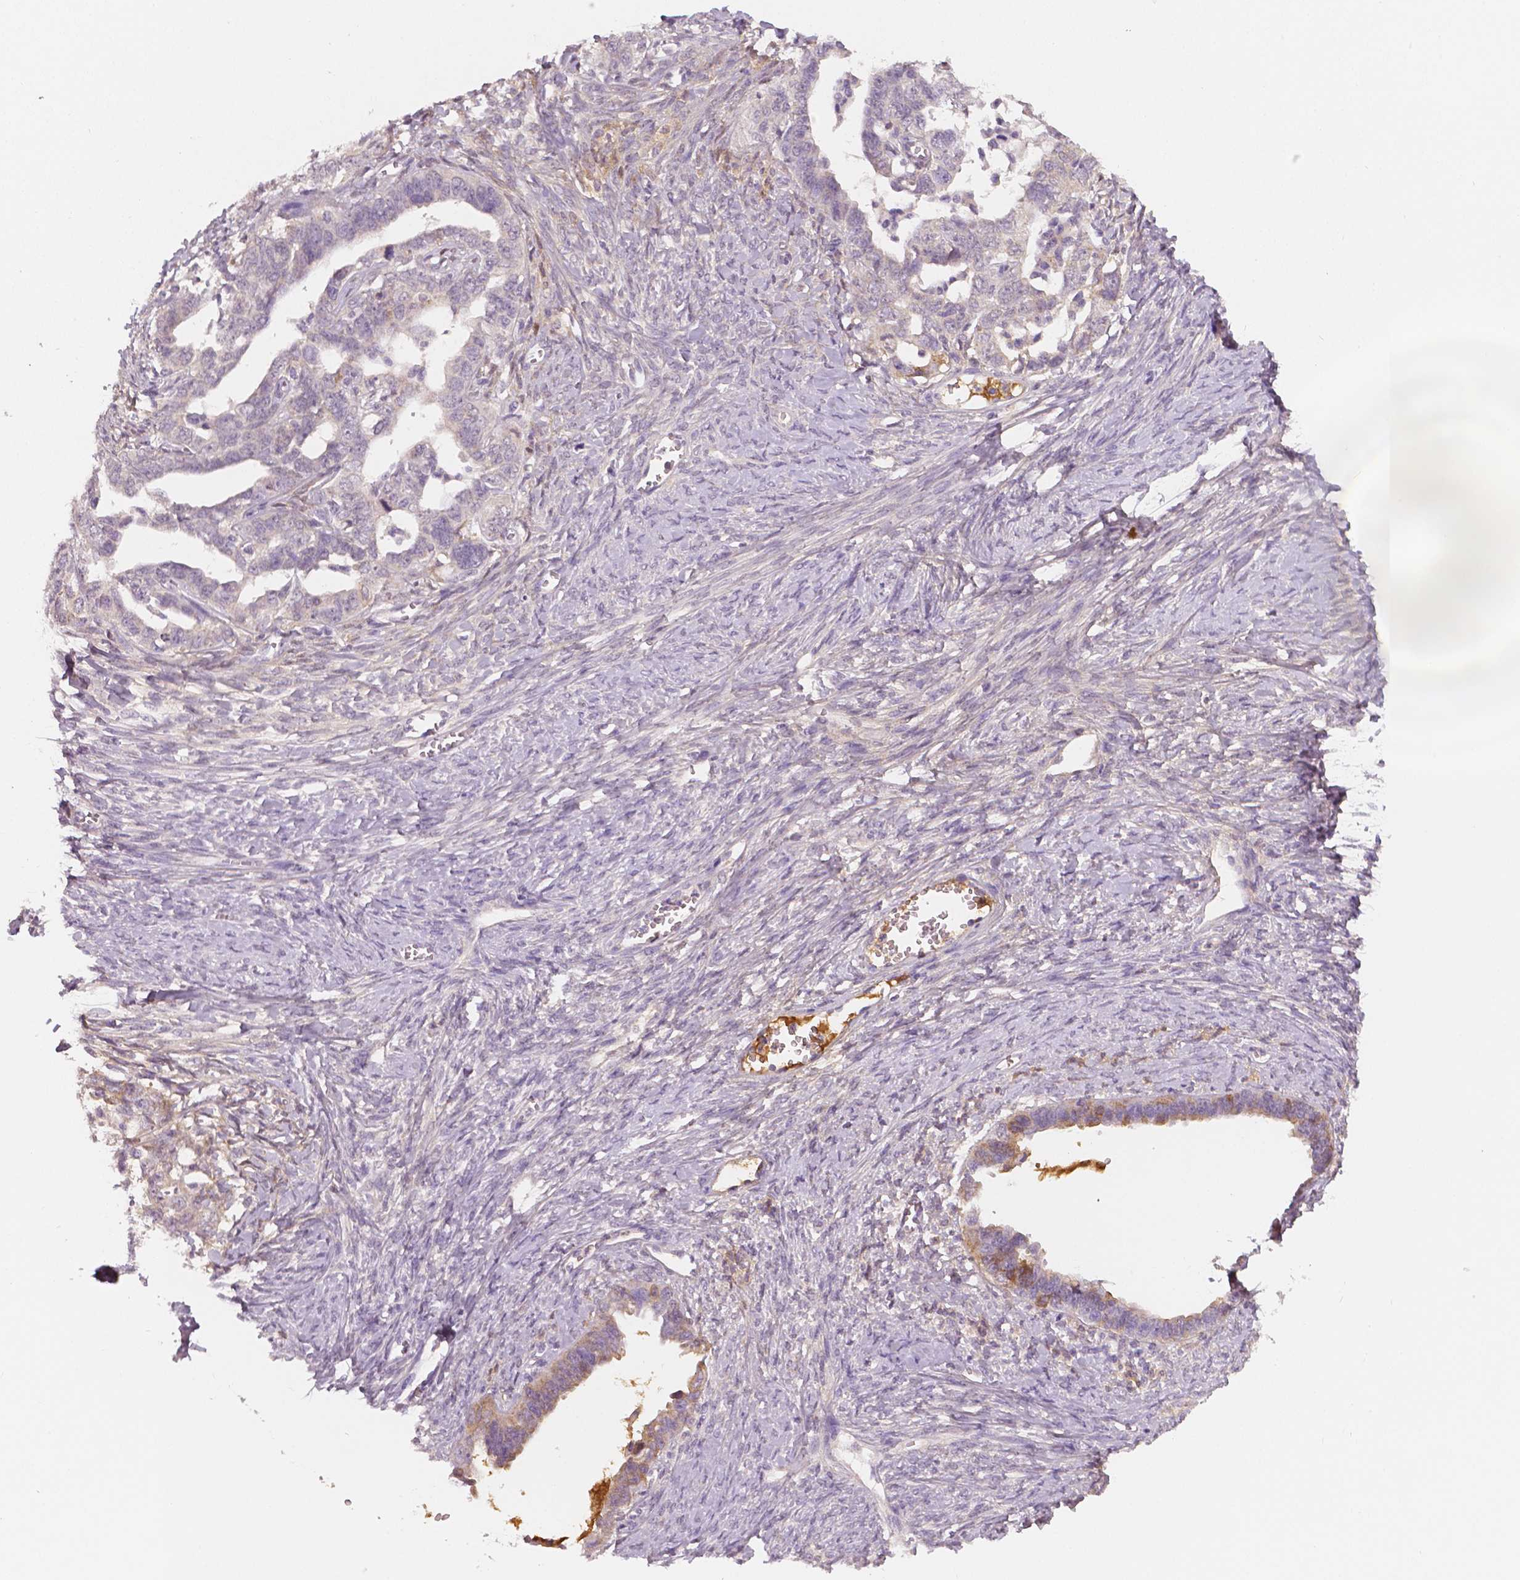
{"staining": {"intensity": "negative", "quantity": "none", "location": "none"}, "tissue": "ovarian cancer", "cell_type": "Tumor cells", "image_type": "cancer", "snomed": [{"axis": "morphology", "description": "Cystadenocarcinoma, serous, NOS"}, {"axis": "topography", "description": "Ovary"}], "caption": "Immunohistochemistry micrograph of ovarian cancer stained for a protein (brown), which shows no positivity in tumor cells.", "gene": "APOA4", "patient": {"sex": "female", "age": 69}}